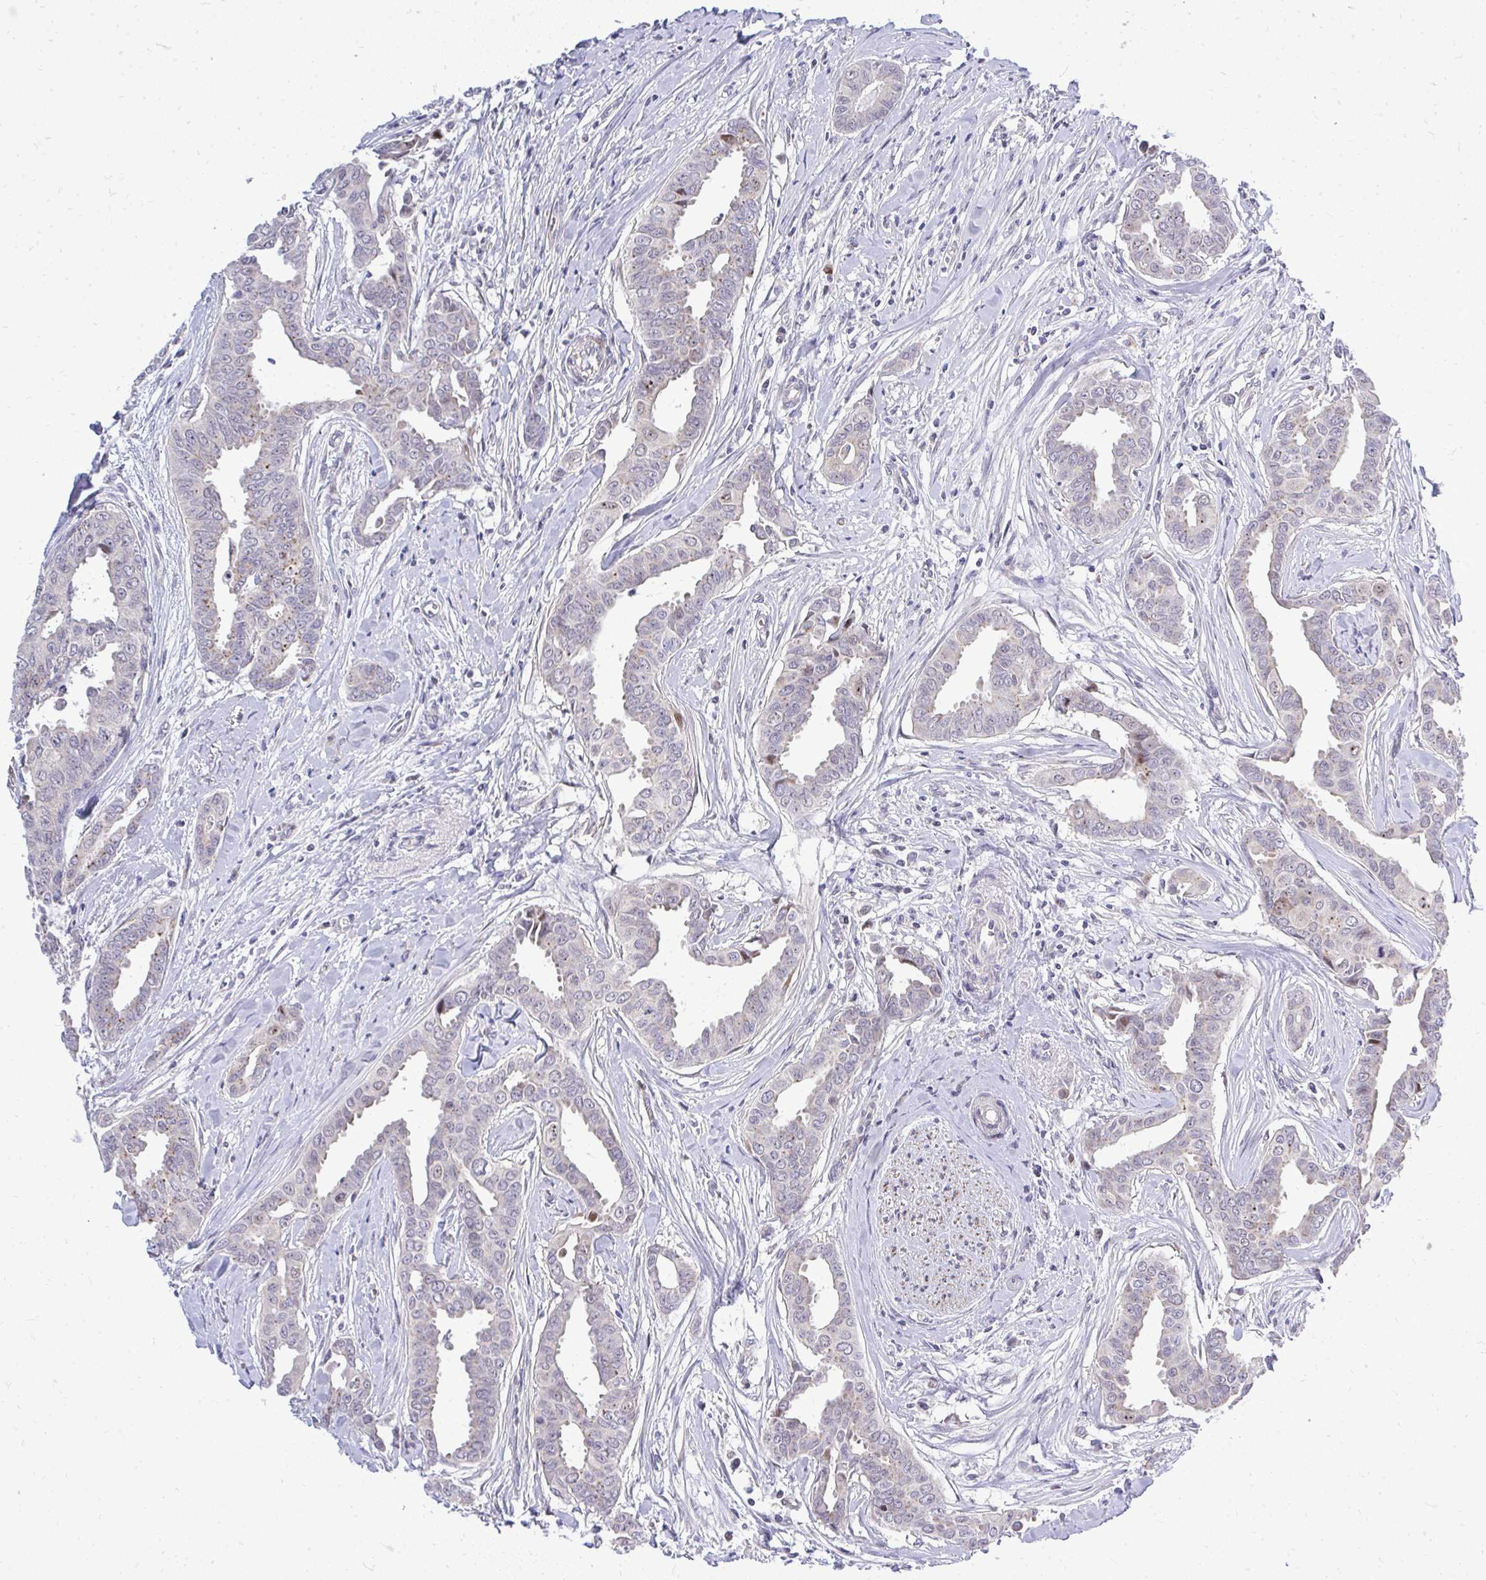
{"staining": {"intensity": "weak", "quantity": "<25%", "location": "cytoplasmic/membranous"}, "tissue": "breast cancer", "cell_type": "Tumor cells", "image_type": "cancer", "snomed": [{"axis": "morphology", "description": "Duct carcinoma"}, {"axis": "topography", "description": "Breast"}], "caption": "Immunohistochemistry histopathology image of invasive ductal carcinoma (breast) stained for a protein (brown), which reveals no expression in tumor cells.", "gene": "OR8D1", "patient": {"sex": "female", "age": 45}}